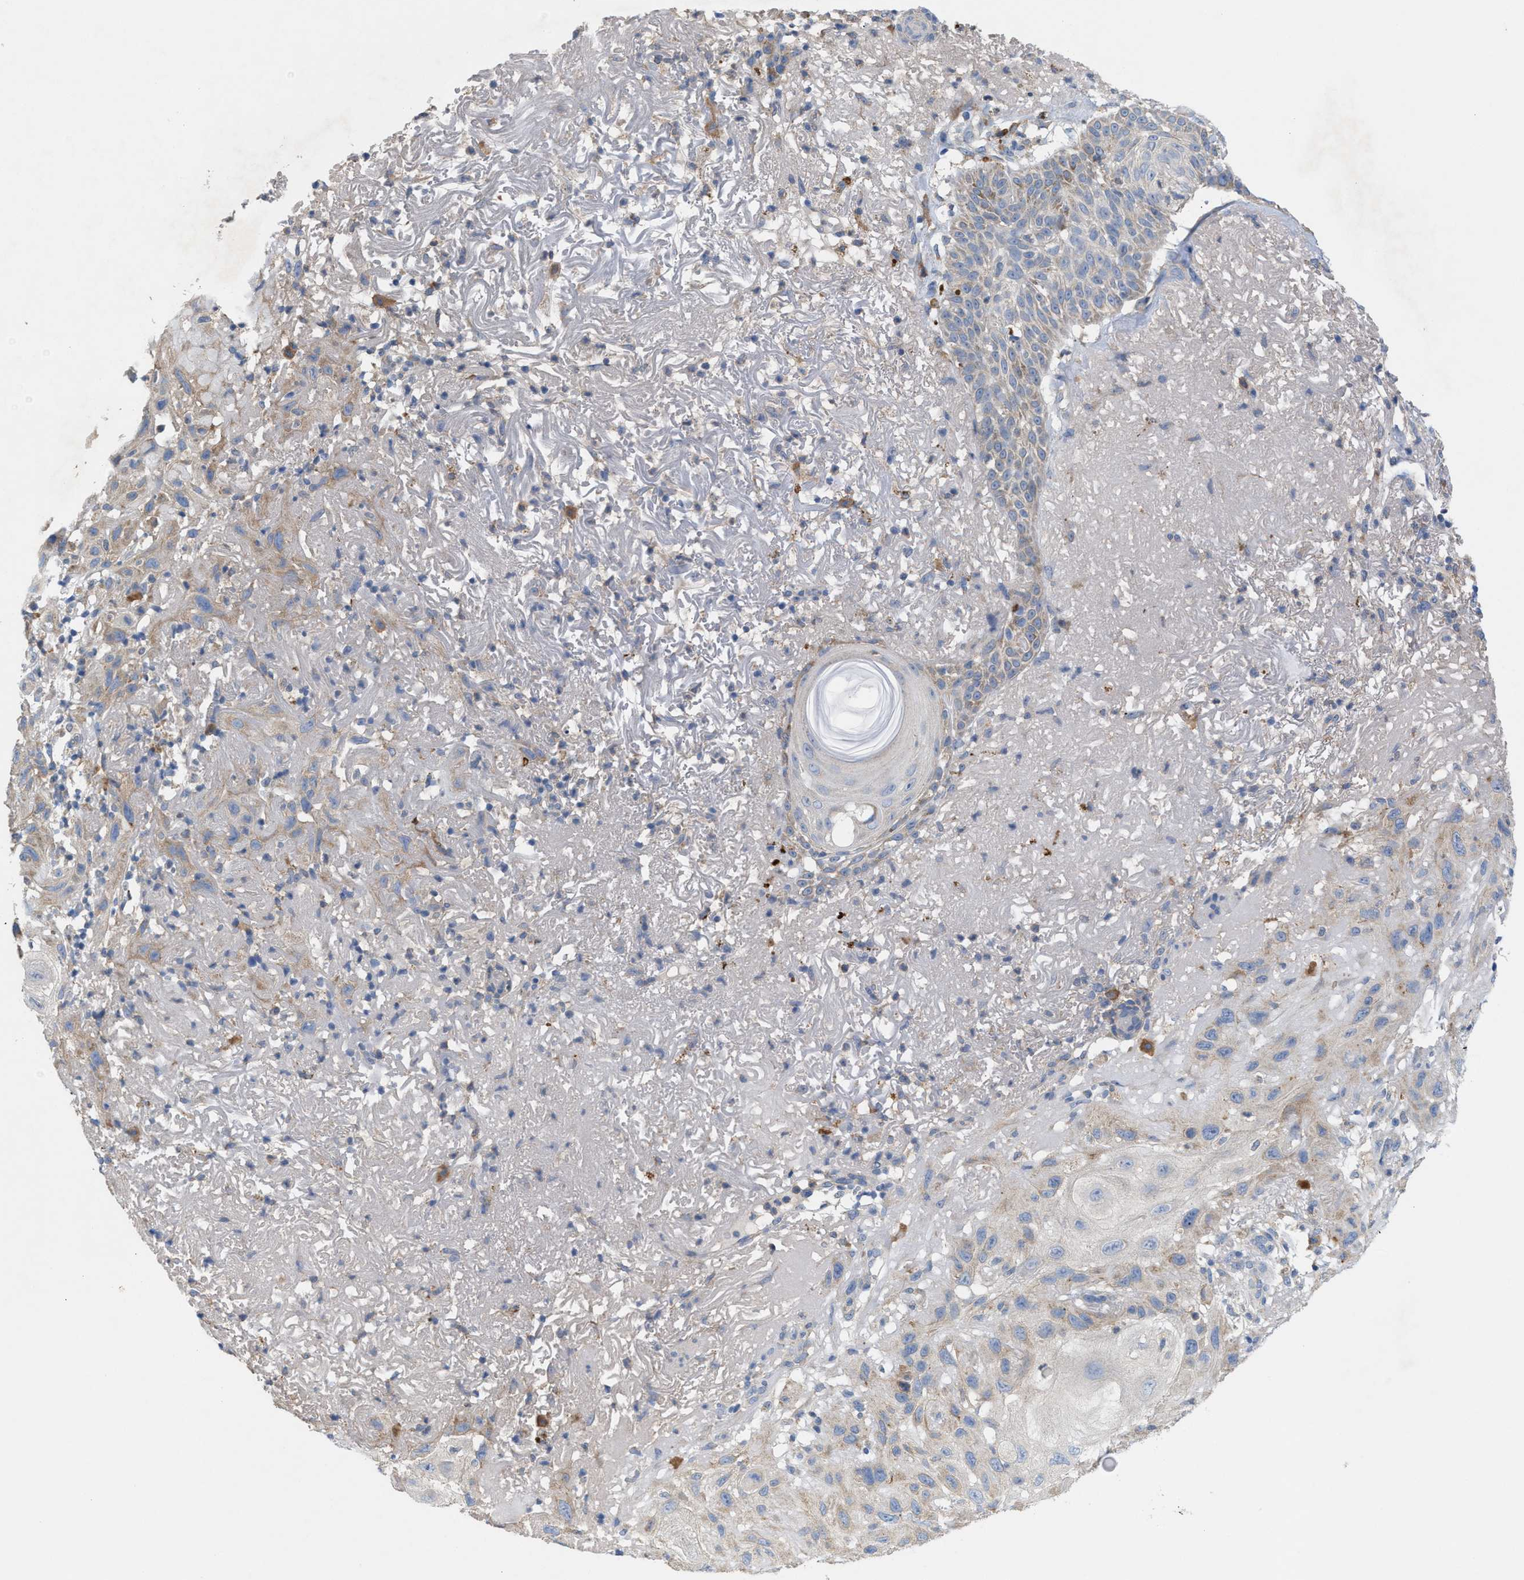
{"staining": {"intensity": "weak", "quantity": "25%-75%", "location": "cytoplasmic/membranous"}, "tissue": "skin cancer", "cell_type": "Tumor cells", "image_type": "cancer", "snomed": [{"axis": "morphology", "description": "Squamous cell carcinoma, NOS"}, {"axis": "topography", "description": "Skin"}], "caption": "There is low levels of weak cytoplasmic/membranous positivity in tumor cells of squamous cell carcinoma (skin), as demonstrated by immunohistochemical staining (brown color).", "gene": "DYNC2I1", "patient": {"sex": "female", "age": 96}}